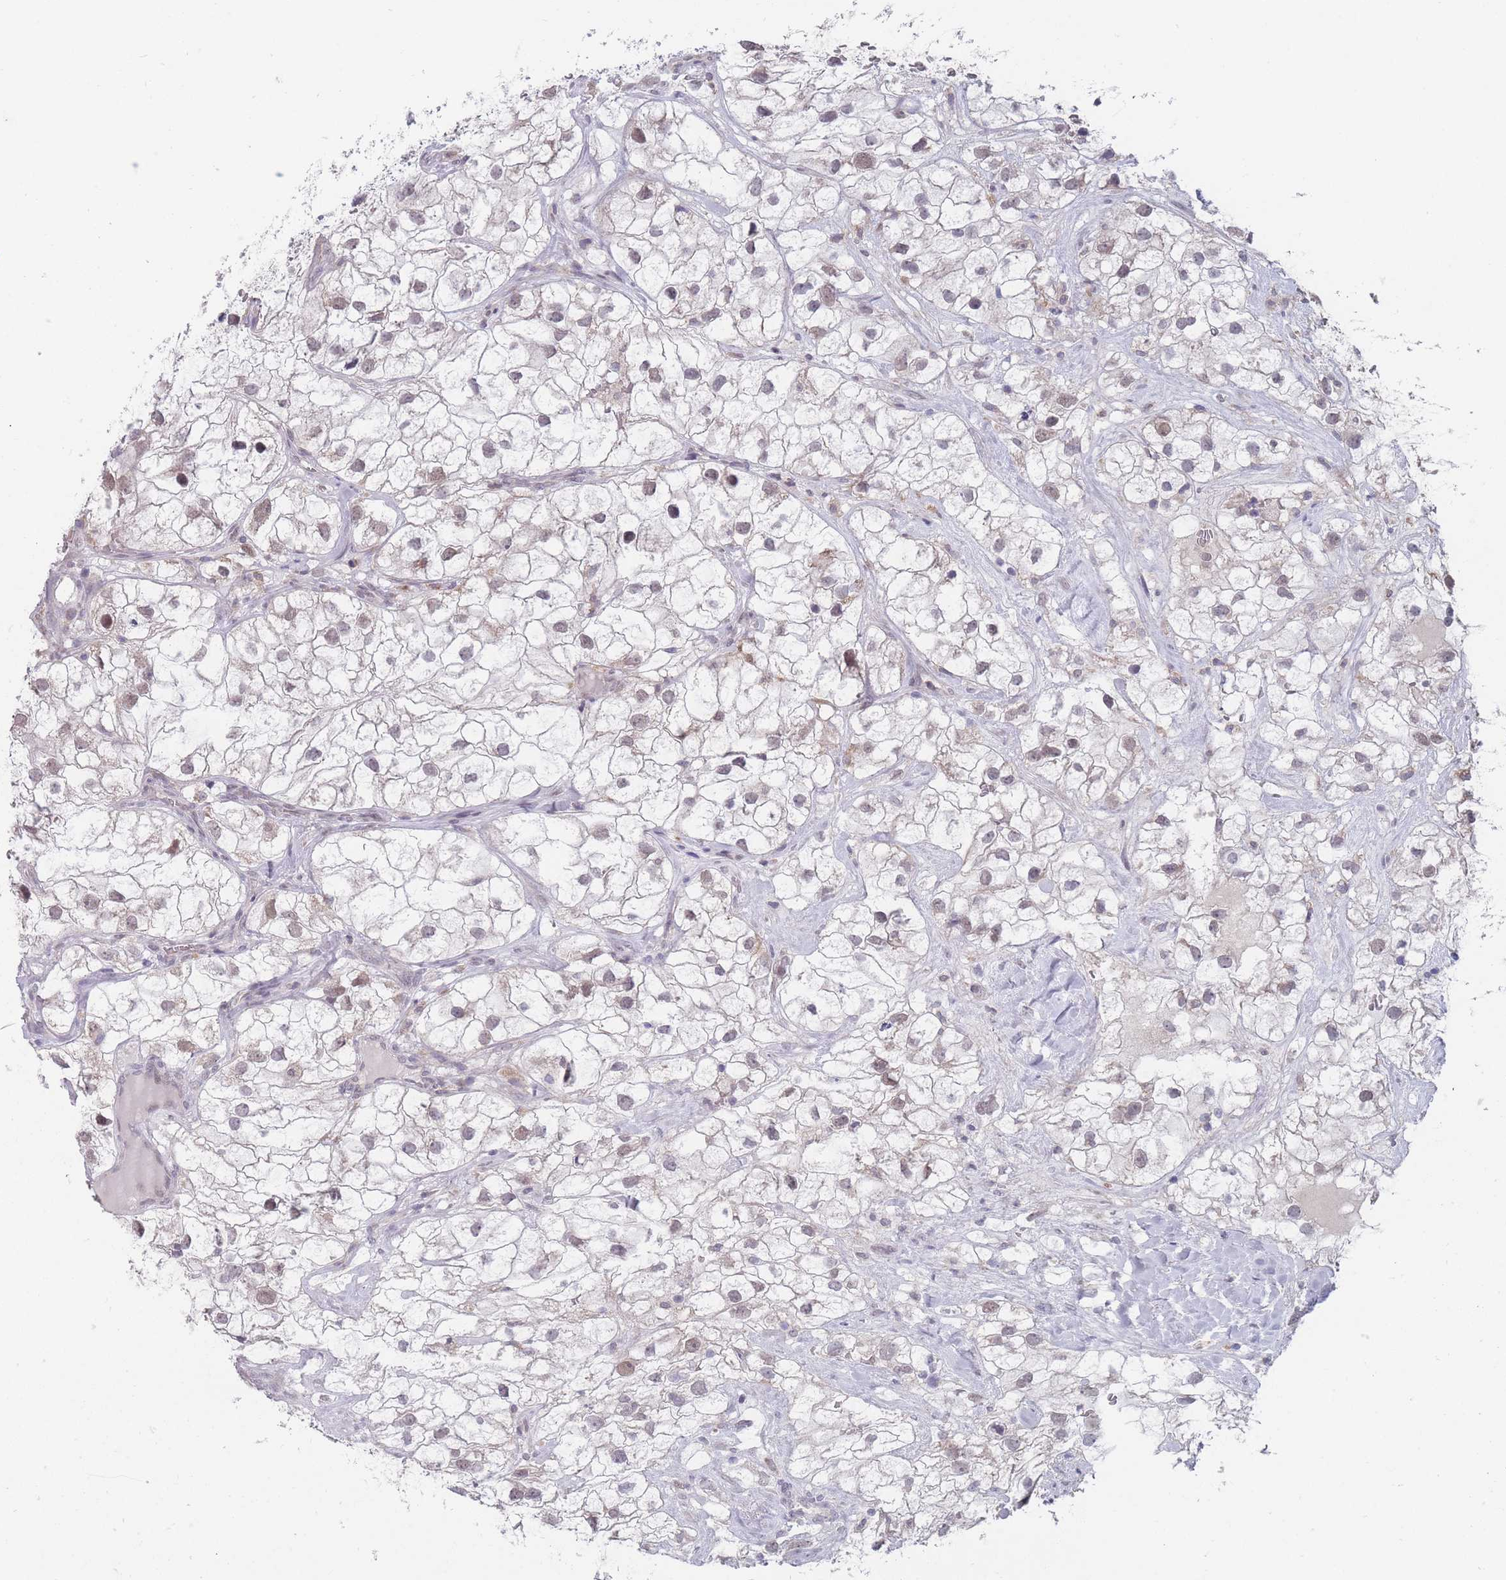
{"staining": {"intensity": "weak", "quantity": "25%-75%", "location": "nuclear"}, "tissue": "renal cancer", "cell_type": "Tumor cells", "image_type": "cancer", "snomed": [{"axis": "morphology", "description": "Adenocarcinoma, NOS"}, {"axis": "topography", "description": "Kidney"}], "caption": "Protein staining of renal adenocarcinoma tissue shows weak nuclear staining in about 25%-75% of tumor cells.", "gene": "PEX7", "patient": {"sex": "male", "age": 59}}